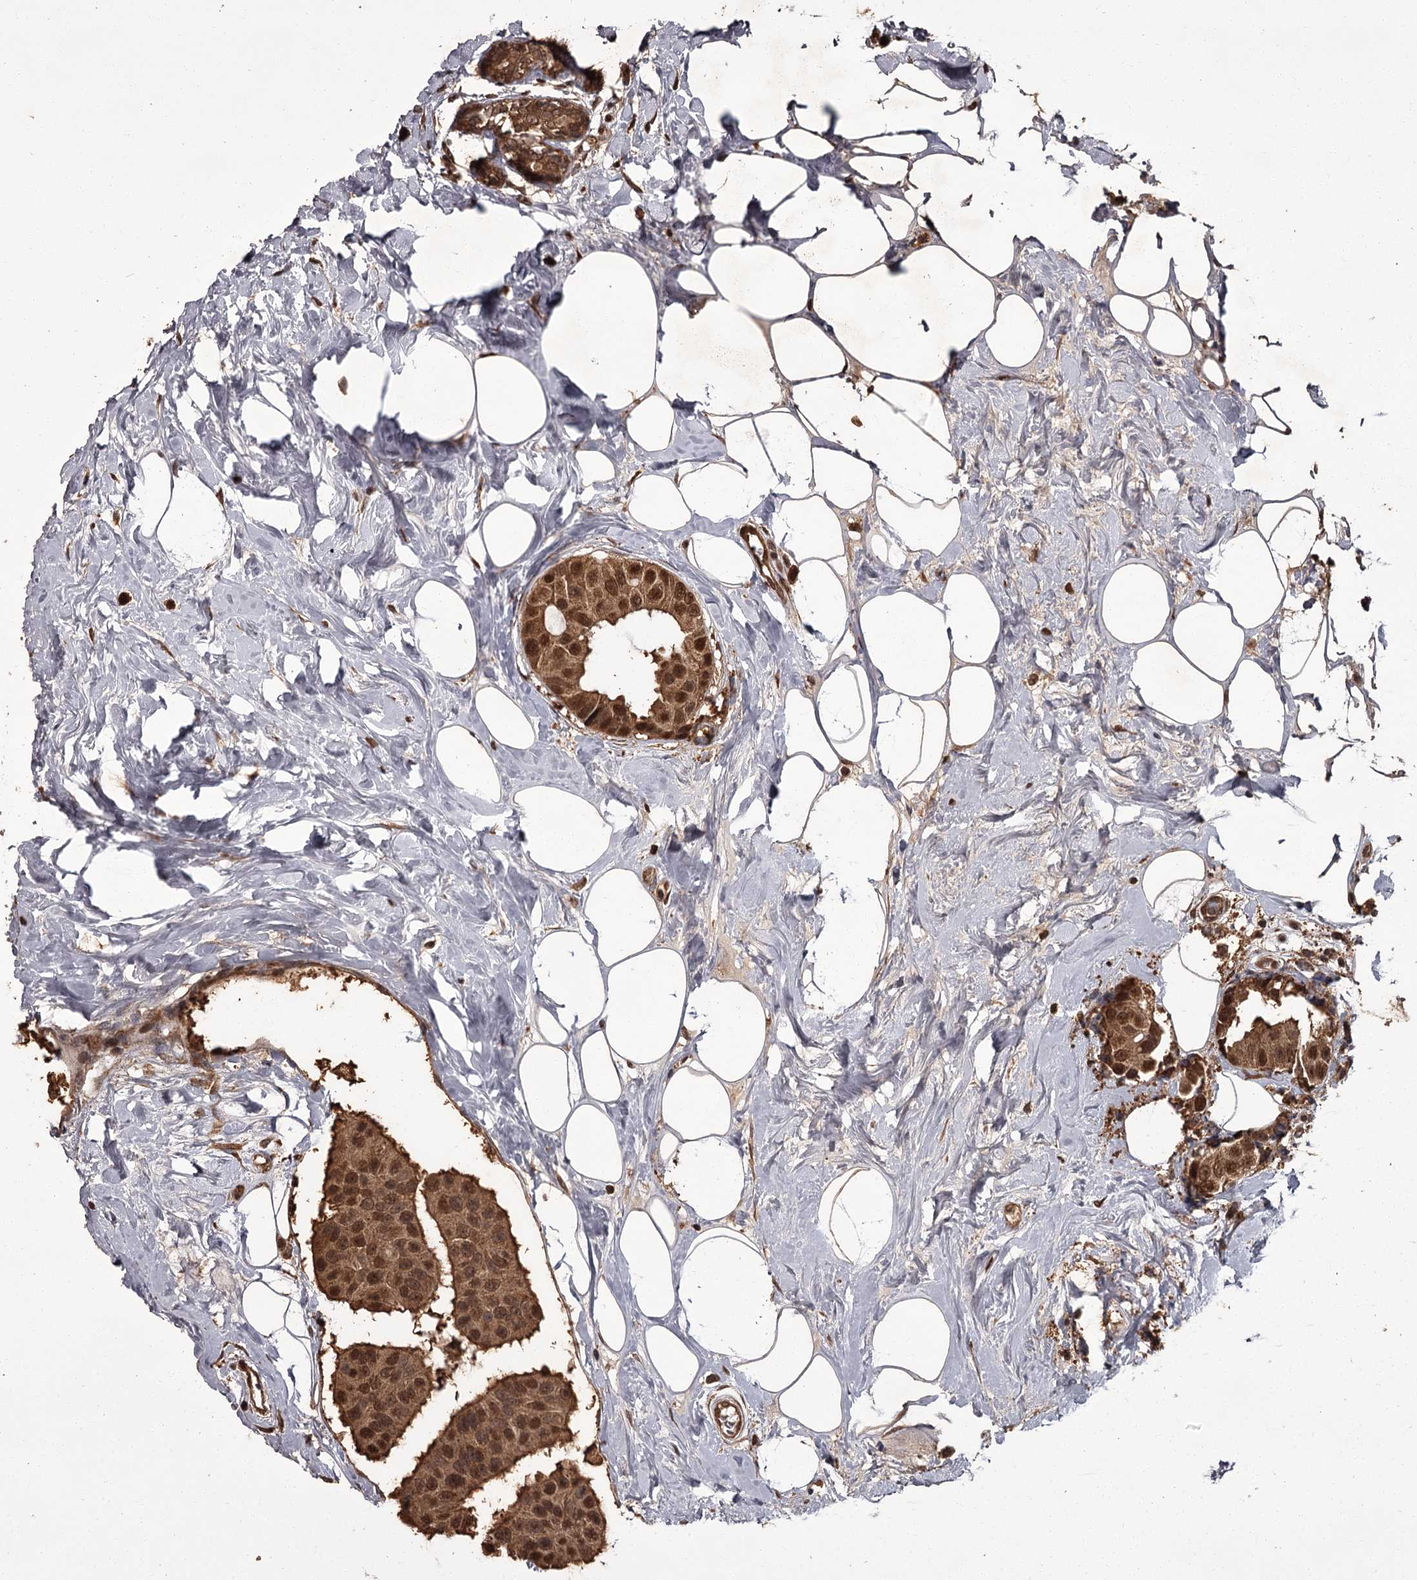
{"staining": {"intensity": "strong", "quantity": ">75%", "location": "cytoplasmic/membranous,nuclear"}, "tissue": "breast cancer", "cell_type": "Tumor cells", "image_type": "cancer", "snomed": [{"axis": "morphology", "description": "Normal tissue, NOS"}, {"axis": "morphology", "description": "Duct carcinoma"}, {"axis": "topography", "description": "Breast"}], "caption": "This photomicrograph shows IHC staining of invasive ductal carcinoma (breast), with high strong cytoplasmic/membranous and nuclear positivity in approximately >75% of tumor cells.", "gene": "NPRL2", "patient": {"sex": "female", "age": 39}}